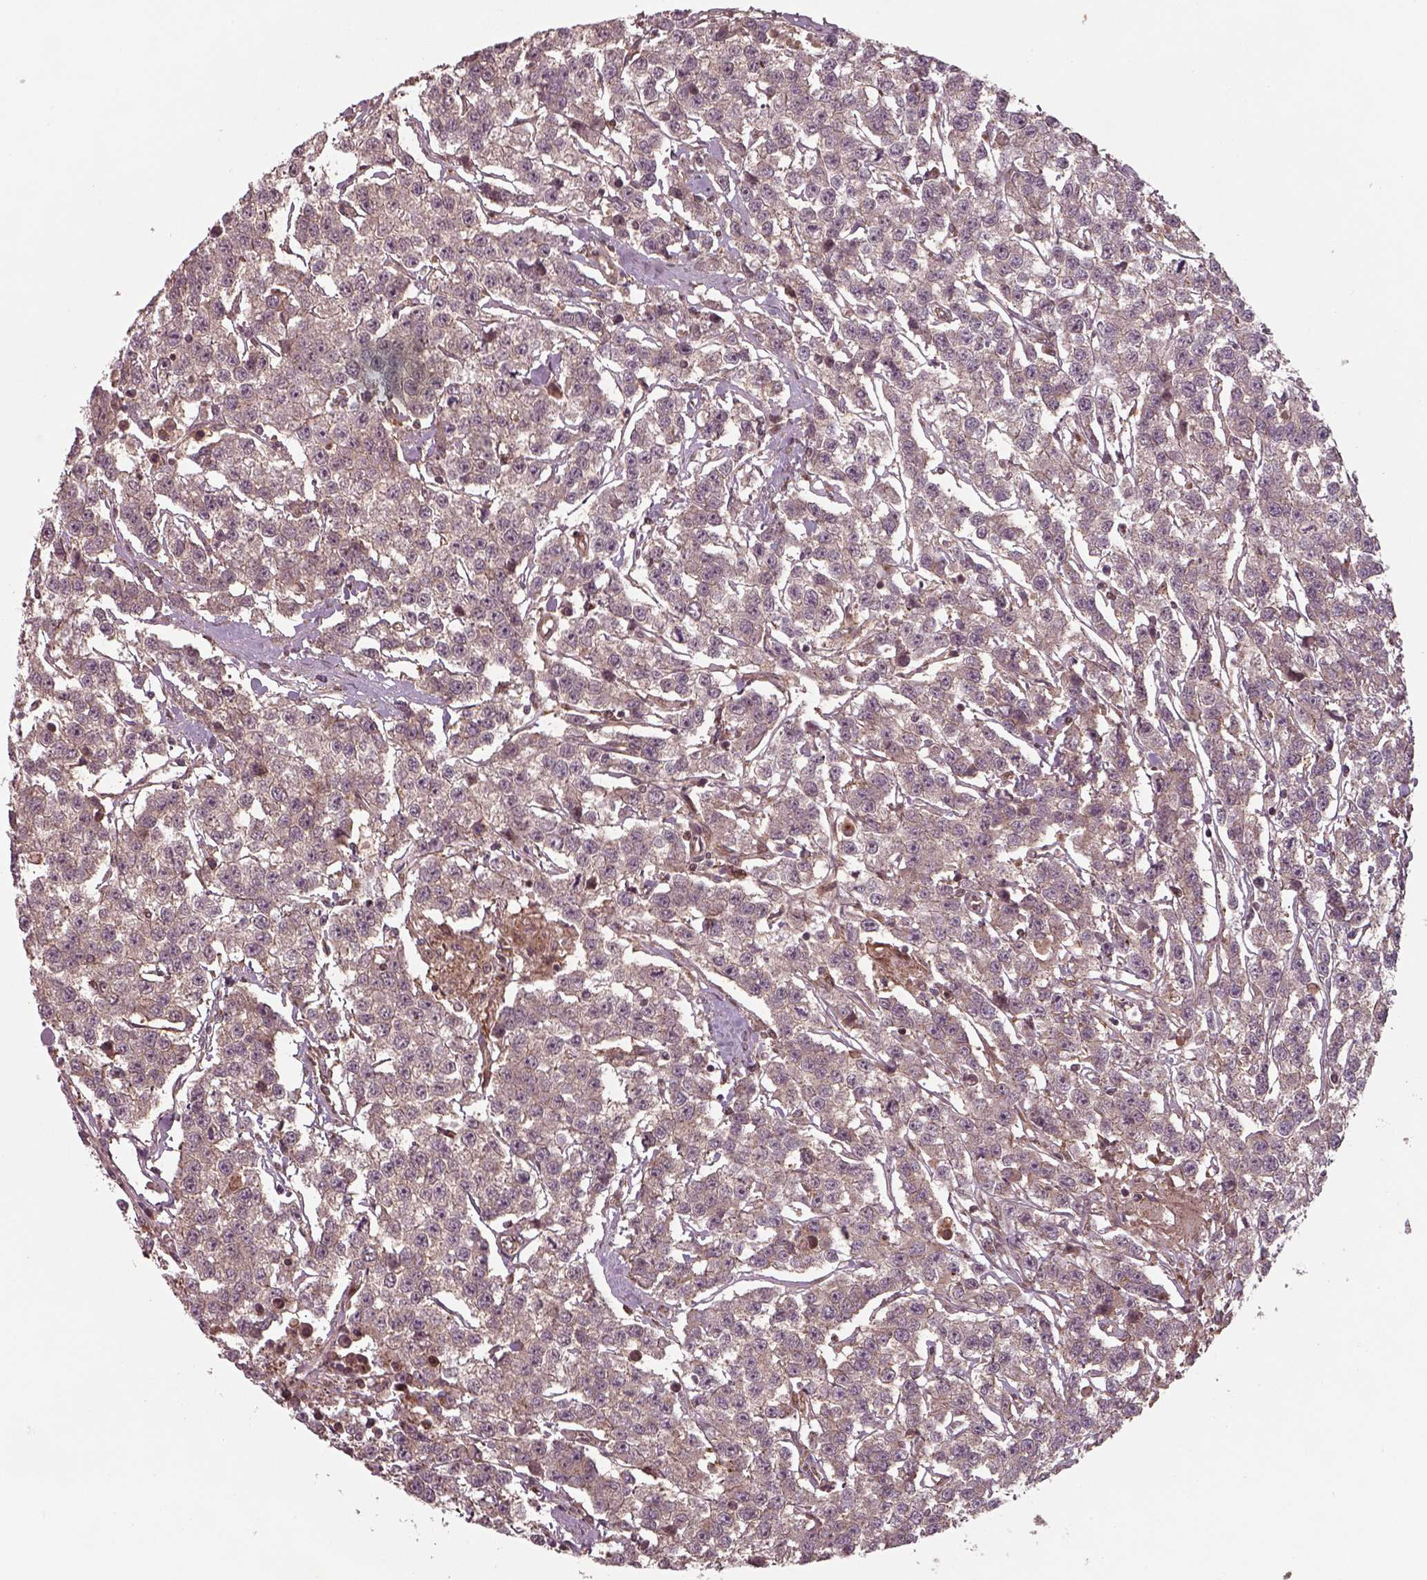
{"staining": {"intensity": "weak", "quantity": "<25%", "location": "cytoplasmic/membranous"}, "tissue": "testis cancer", "cell_type": "Tumor cells", "image_type": "cancer", "snomed": [{"axis": "morphology", "description": "Seminoma, NOS"}, {"axis": "topography", "description": "Testis"}], "caption": "Tumor cells show no significant protein expression in seminoma (testis).", "gene": "CHMP3", "patient": {"sex": "male", "age": 59}}